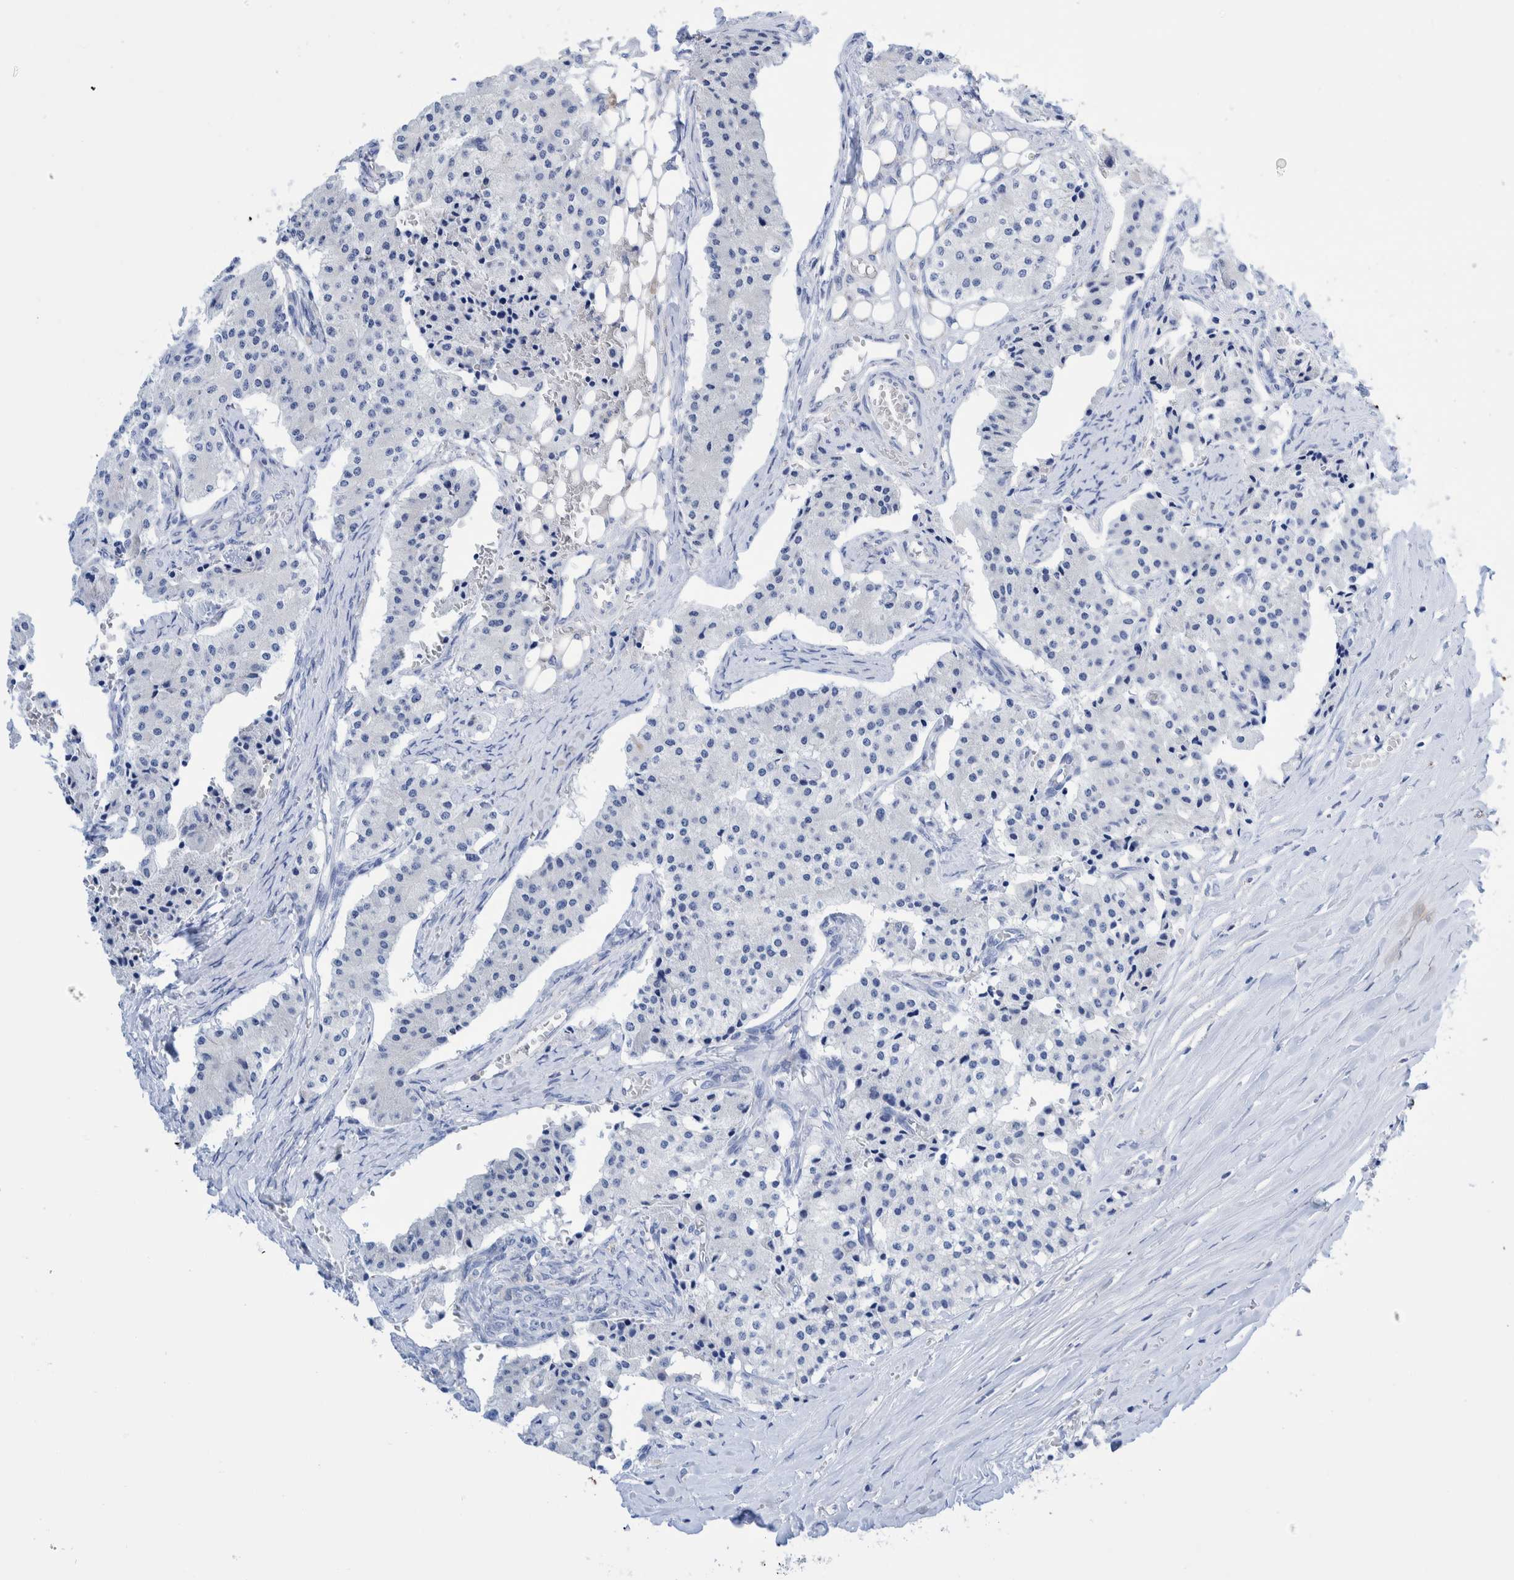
{"staining": {"intensity": "negative", "quantity": "none", "location": "none"}, "tissue": "carcinoid", "cell_type": "Tumor cells", "image_type": "cancer", "snomed": [{"axis": "morphology", "description": "Carcinoid, malignant, NOS"}, {"axis": "topography", "description": "Colon"}], "caption": "IHC of carcinoid (malignant) shows no positivity in tumor cells.", "gene": "KRT14", "patient": {"sex": "female", "age": 52}}